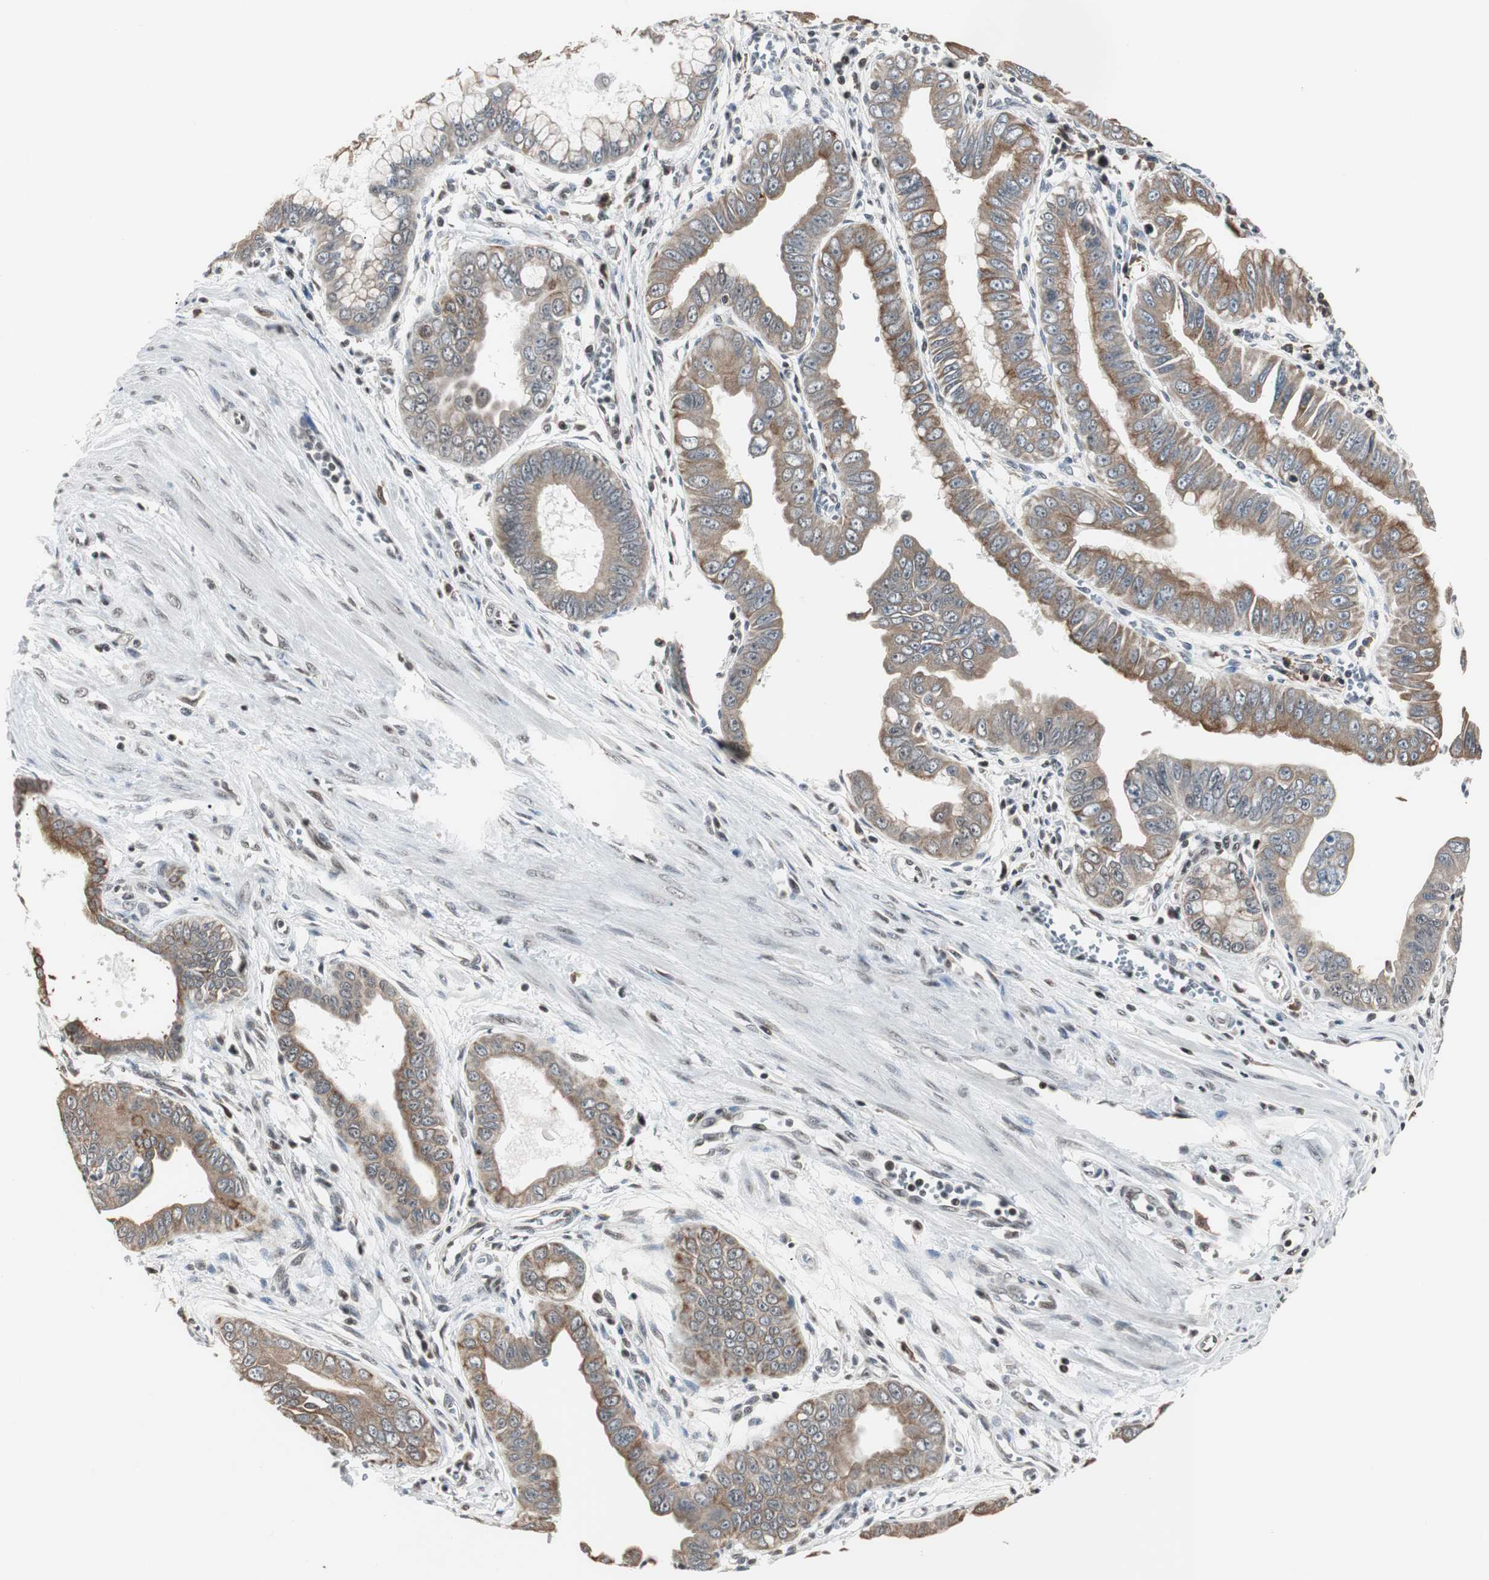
{"staining": {"intensity": "moderate", "quantity": ">75%", "location": "cytoplasmic/membranous"}, "tissue": "pancreatic cancer", "cell_type": "Tumor cells", "image_type": "cancer", "snomed": [{"axis": "morphology", "description": "Normal tissue, NOS"}, {"axis": "topography", "description": "Lymph node"}], "caption": "Pancreatic cancer was stained to show a protein in brown. There is medium levels of moderate cytoplasmic/membranous expression in about >75% of tumor cells. (DAB IHC with brightfield microscopy, high magnification).", "gene": "TERF2IP", "patient": {"sex": "male", "age": 50}}